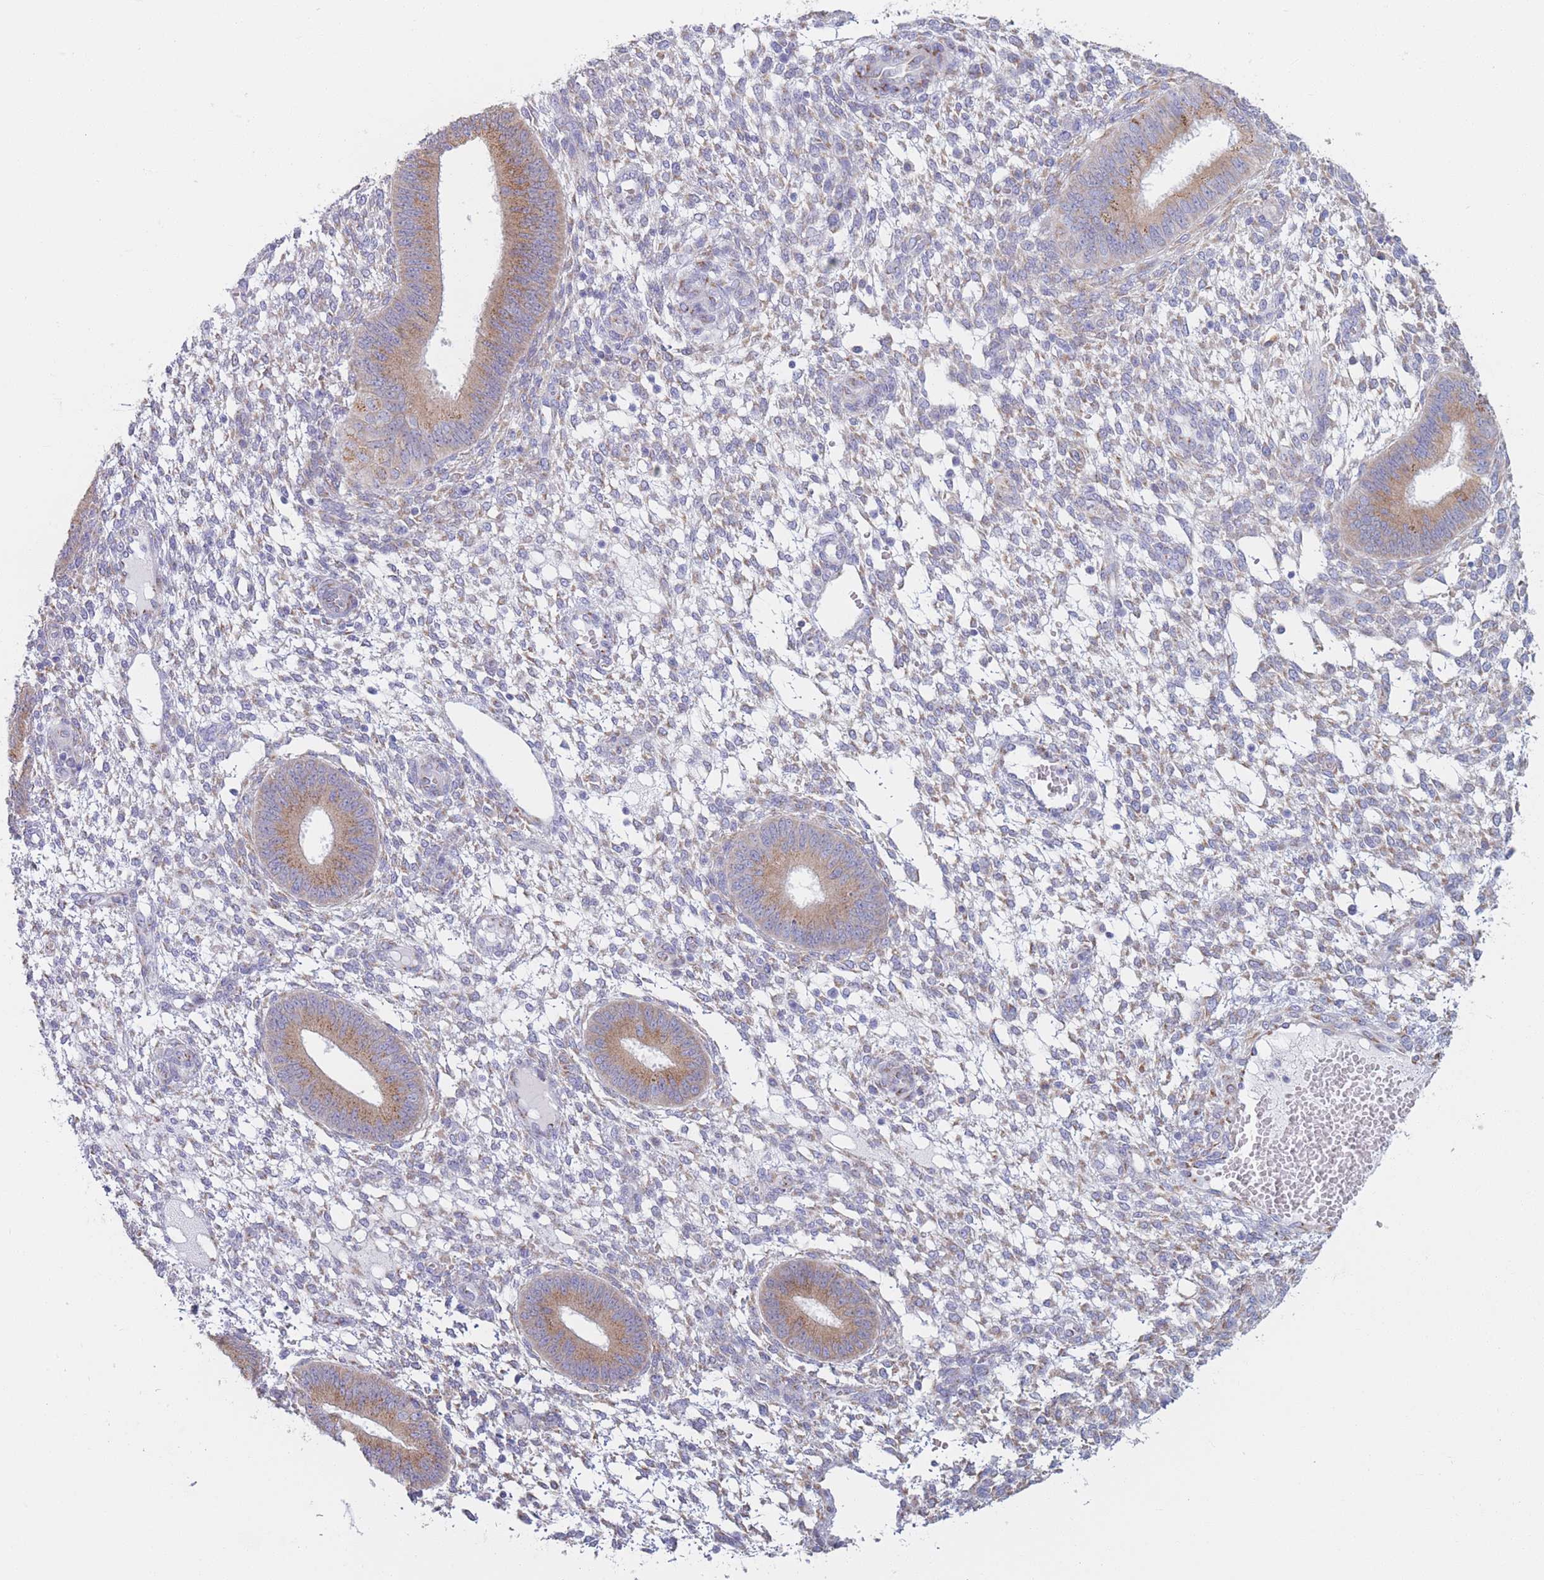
{"staining": {"intensity": "weak", "quantity": "25%-75%", "location": "cytoplasmic/membranous"}, "tissue": "endometrium", "cell_type": "Cells in endometrial stroma", "image_type": "normal", "snomed": [{"axis": "morphology", "description": "Normal tissue, NOS"}, {"axis": "topography", "description": "Endometrium"}], "caption": "Immunohistochemistry photomicrograph of benign endometrium stained for a protein (brown), which shows low levels of weak cytoplasmic/membranous expression in about 25%-75% of cells in endometrial stroma.", "gene": "MRPL30", "patient": {"sex": "female", "age": 49}}